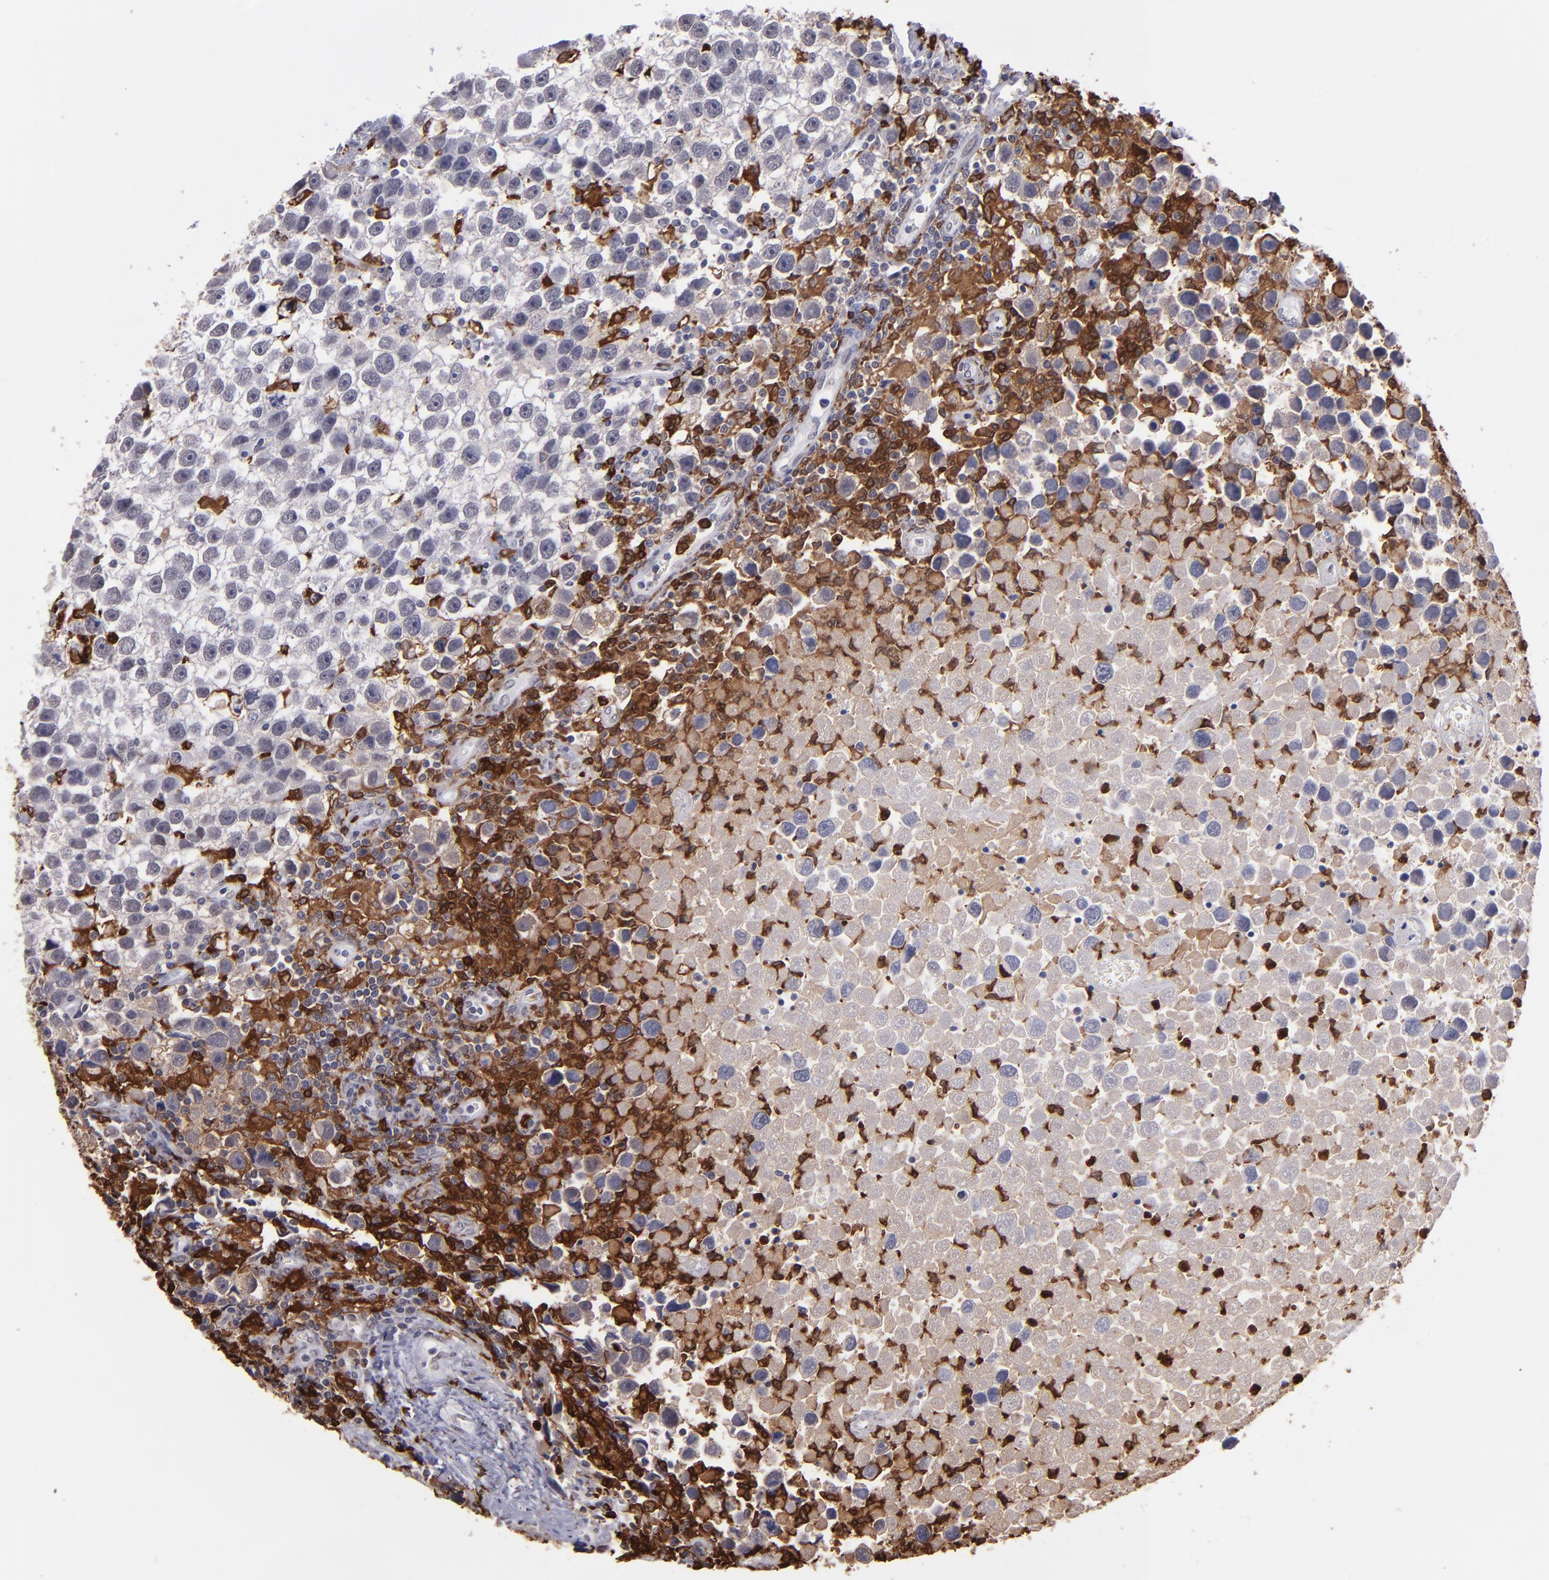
{"staining": {"intensity": "negative", "quantity": "none", "location": "none"}, "tissue": "testis cancer", "cell_type": "Tumor cells", "image_type": "cancer", "snomed": [{"axis": "morphology", "description": "Seminoma, NOS"}, {"axis": "topography", "description": "Testis"}], "caption": "Tumor cells are negative for protein expression in human testis cancer.", "gene": "NCF2", "patient": {"sex": "male", "age": 43}}